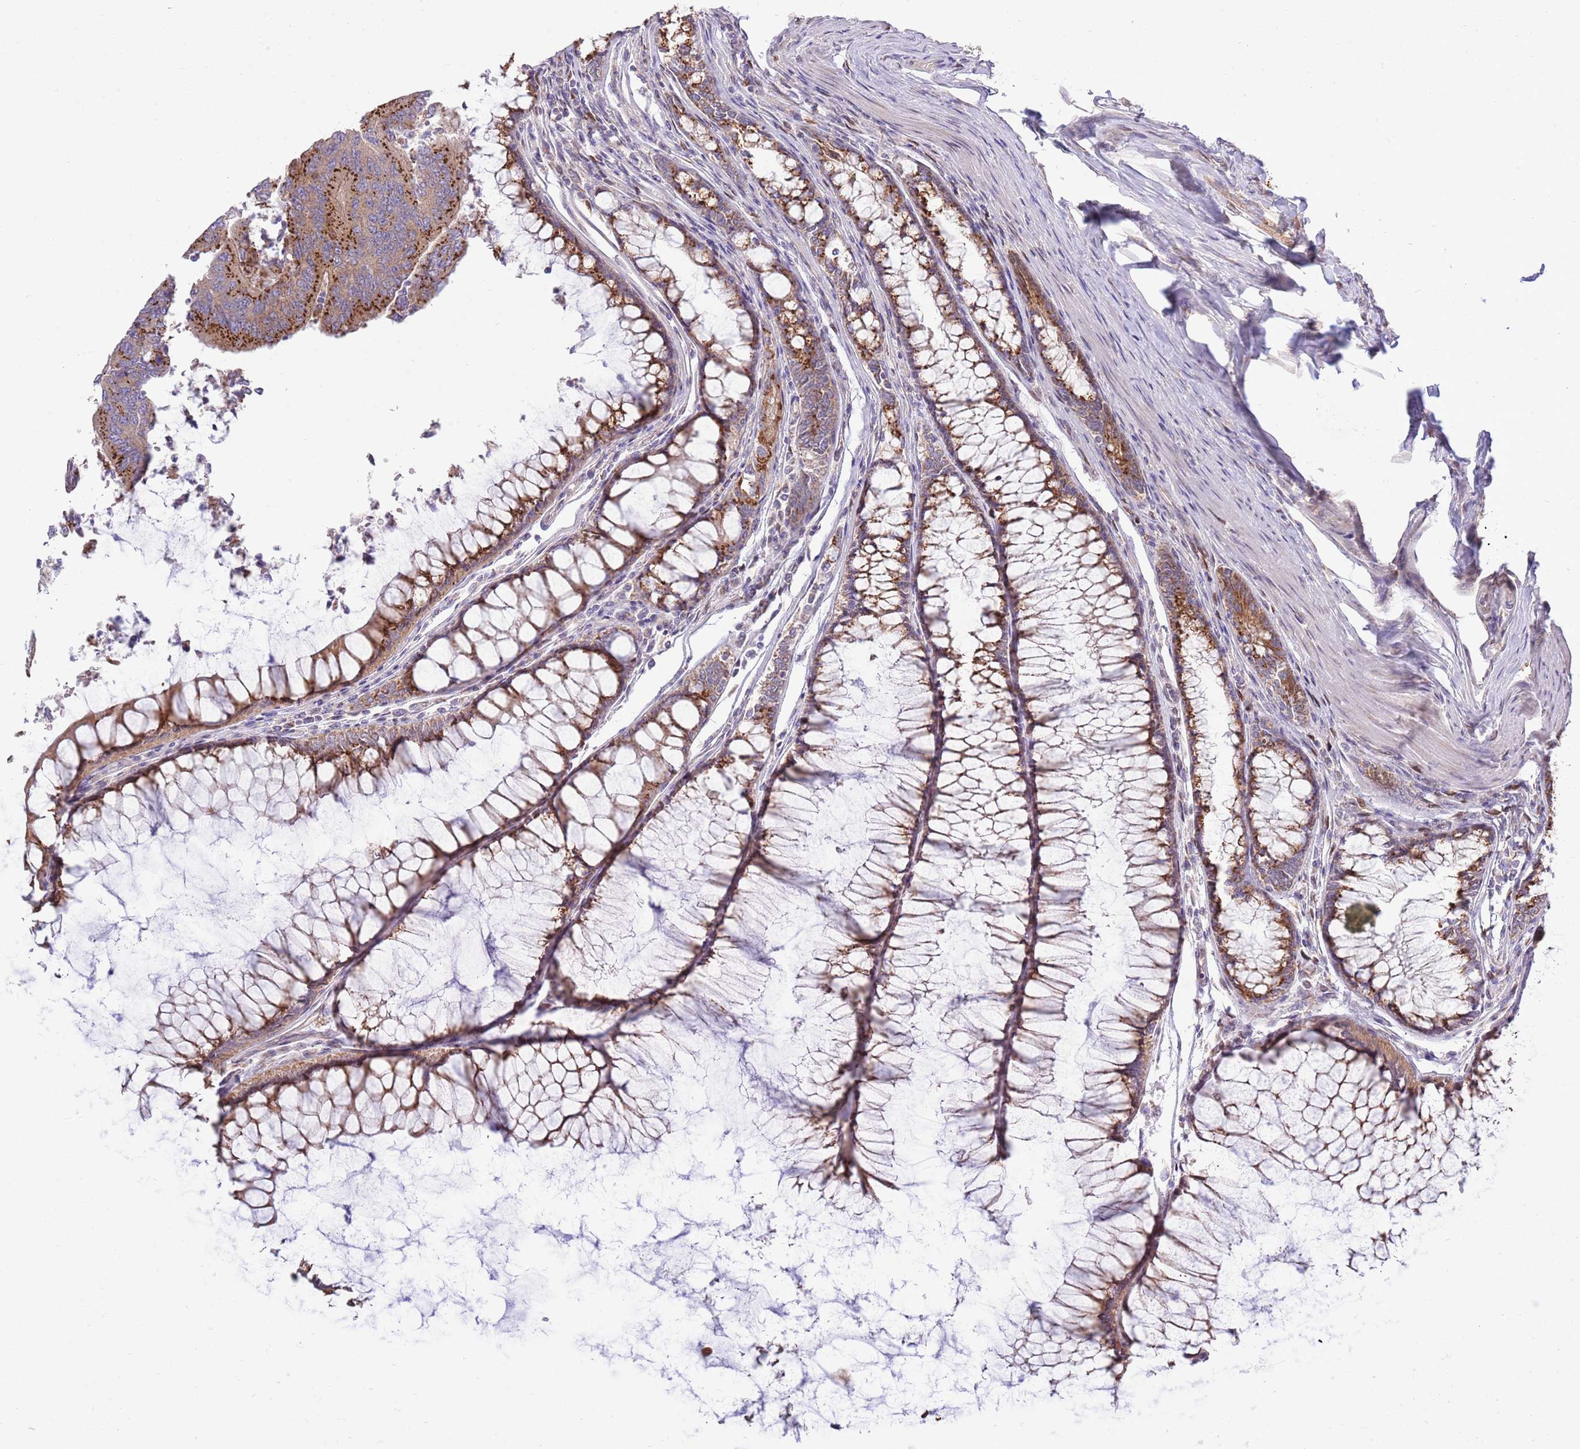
{"staining": {"intensity": "strong", "quantity": ">75%", "location": "cytoplasmic/membranous"}, "tissue": "colorectal cancer", "cell_type": "Tumor cells", "image_type": "cancer", "snomed": [{"axis": "morphology", "description": "Adenocarcinoma, NOS"}, {"axis": "topography", "description": "Colon"}], "caption": "Tumor cells demonstrate strong cytoplasmic/membranous positivity in about >75% of cells in colorectal cancer.", "gene": "ARL2BP", "patient": {"sex": "female", "age": 67}}